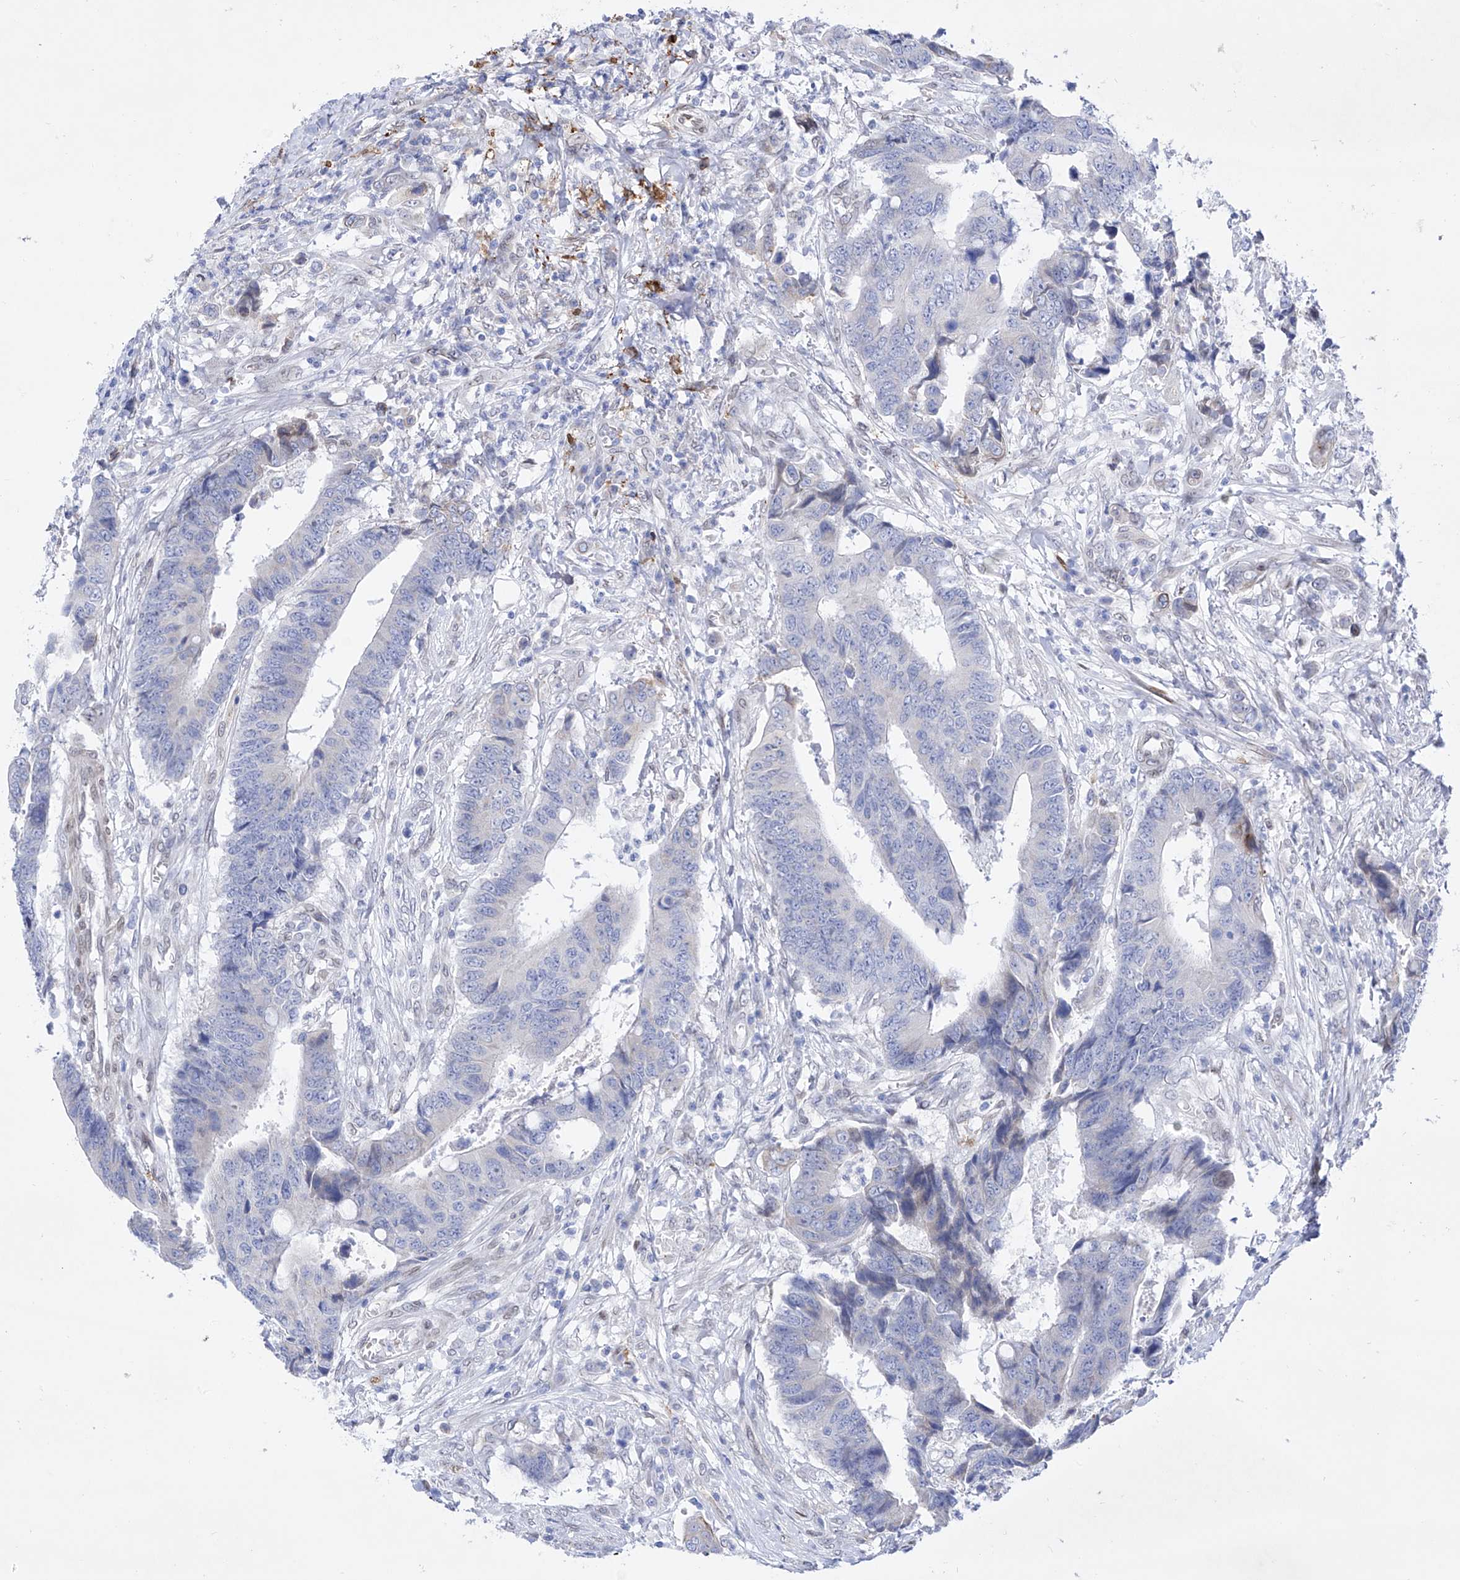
{"staining": {"intensity": "negative", "quantity": "none", "location": "none"}, "tissue": "colorectal cancer", "cell_type": "Tumor cells", "image_type": "cancer", "snomed": [{"axis": "morphology", "description": "Adenocarcinoma, NOS"}, {"axis": "topography", "description": "Rectum"}], "caption": "Tumor cells are negative for brown protein staining in colorectal cancer (adenocarcinoma). (Immunohistochemistry (ihc), brightfield microscopy, high magnification).", "gene": "LCLAT1", "patient": {"sex": "male", "age": 84}}